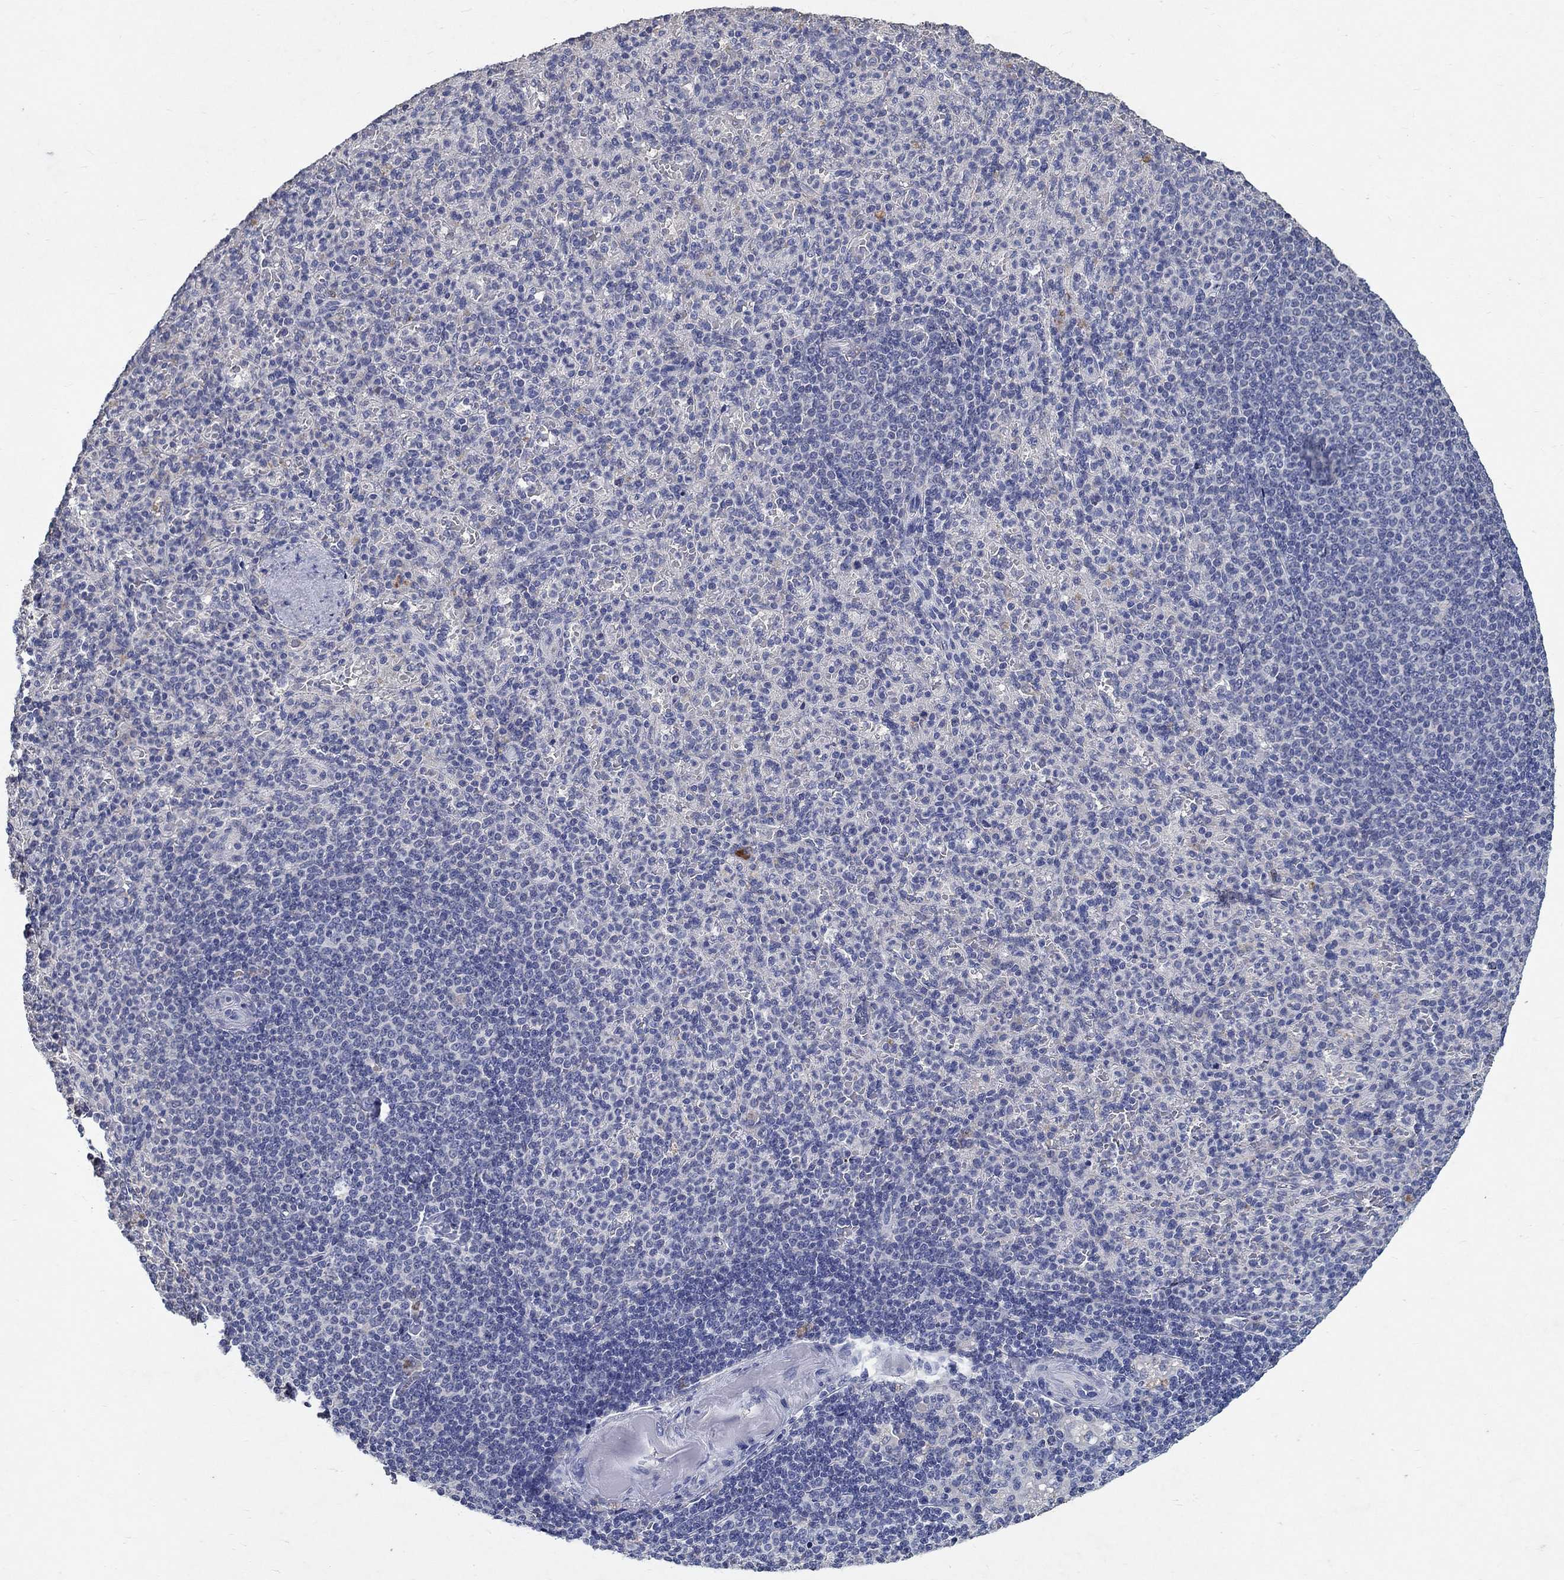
{"staining": {"intensity": "negative", "quantity": "none", "location": "none"}, "tissue": "spleen", "cell_type": "Cells in red pulp", "image_type": "normal", "snomed": [{"axis": "morphology", "description": "Normal tissue, NOS"}, {"axis": "topography", "description": "Spleen"}], "caption": "This is an immunohistochemistry photomicrograph of unremarkable spleen. There is no staining in cells in red pulp.", "gene": "PROZ", "patient": {"sex": "female", "age": 74}}